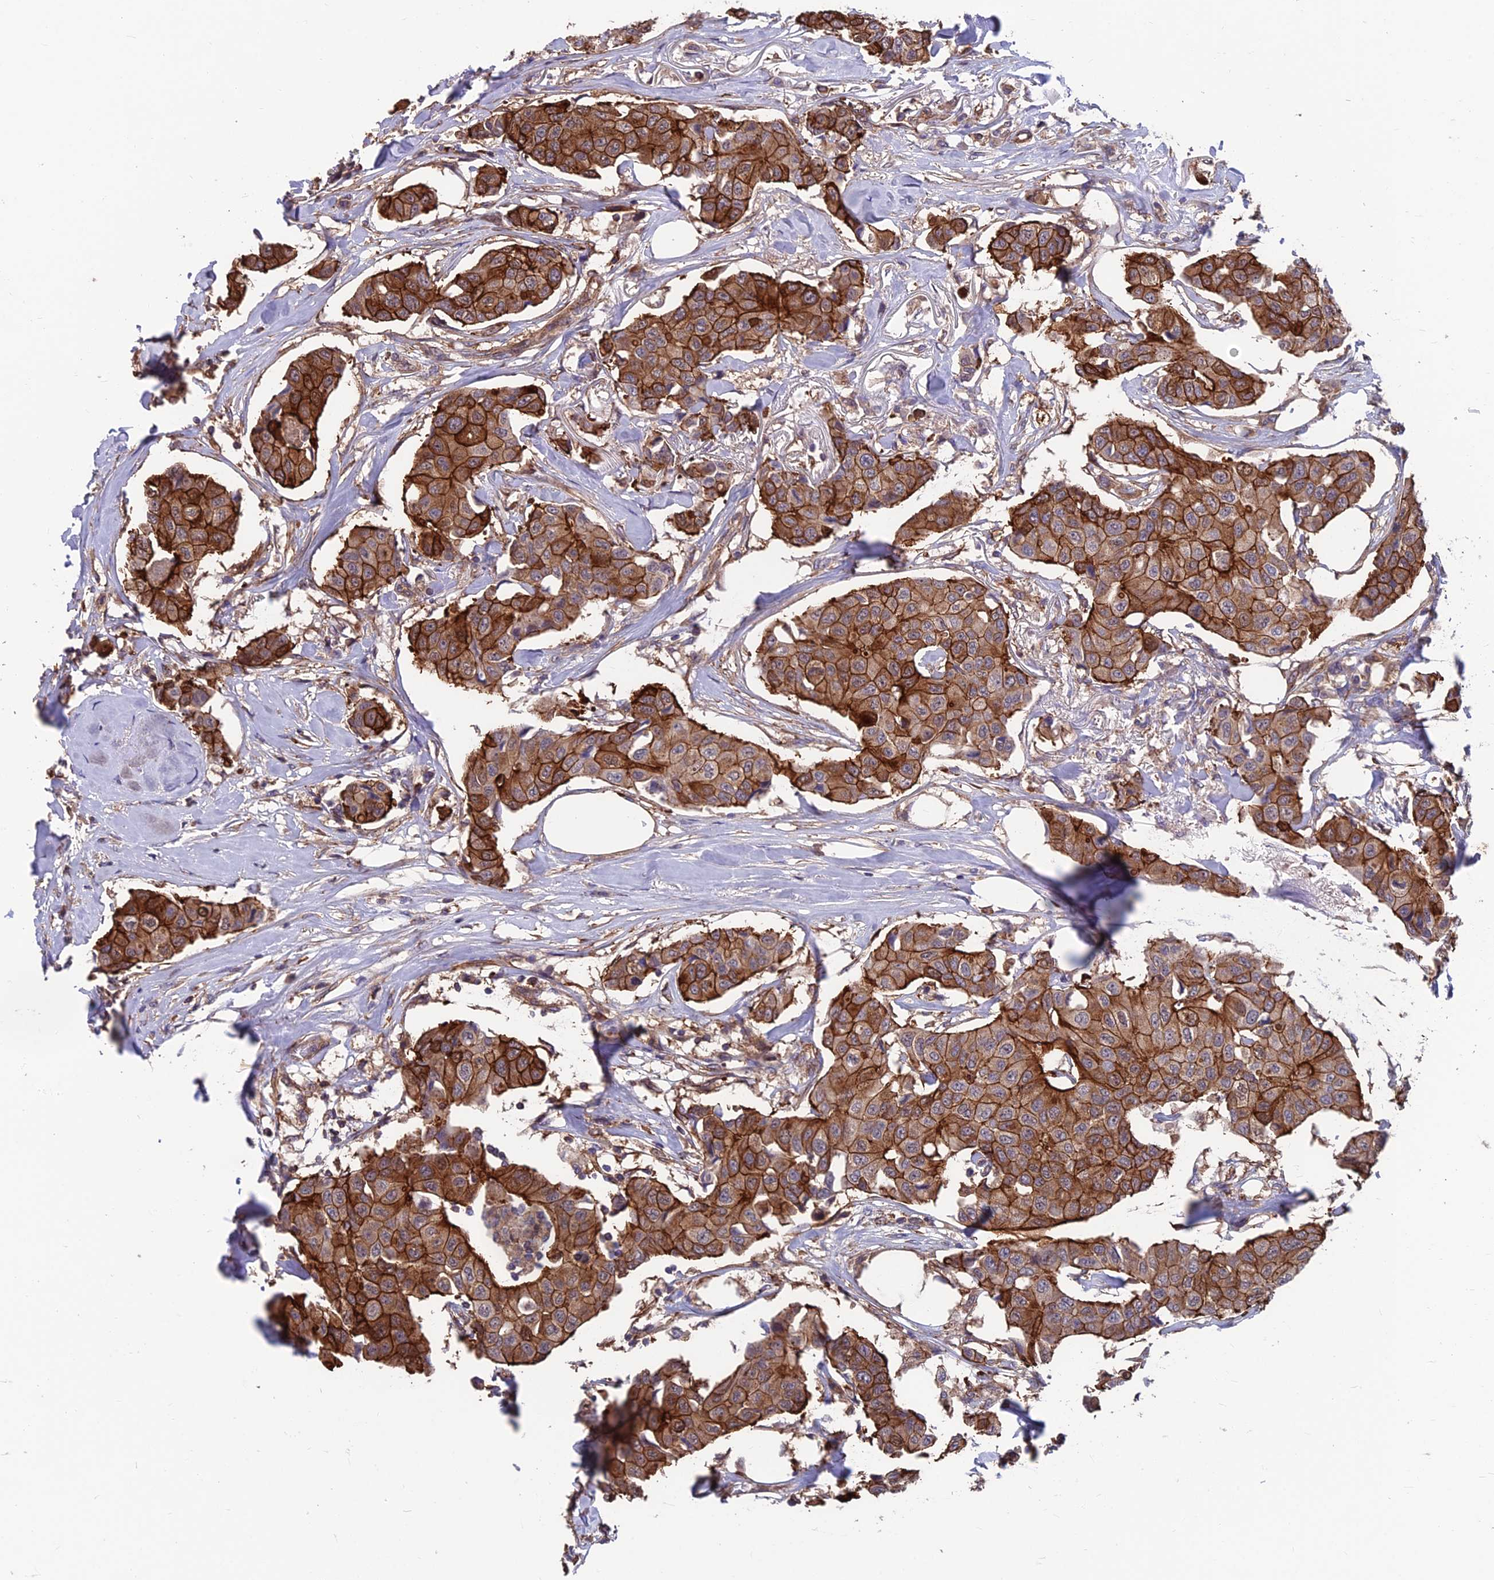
{"staining": {"intensity": "strong", "quantity": ">75%", "location": "cytoplasmic/membranous"}, "tissue": "breast cancer", "cell_type": "Tumor cells", "image_type": "cancer", "snomed": [{"axis": "morphology", "description": "Duct carcinoma"}, {"axis": "topography", "description": "Breast"}], "caption": "Strong cytoplasmic/membranous protein expression is seen in about >75% of tumor cells in breast cancer. (Brightfield microscopy of DAB IHC at high magnification).", "gene": "RTN4RL1", "patient": {"sex": "female", "age": 80}}